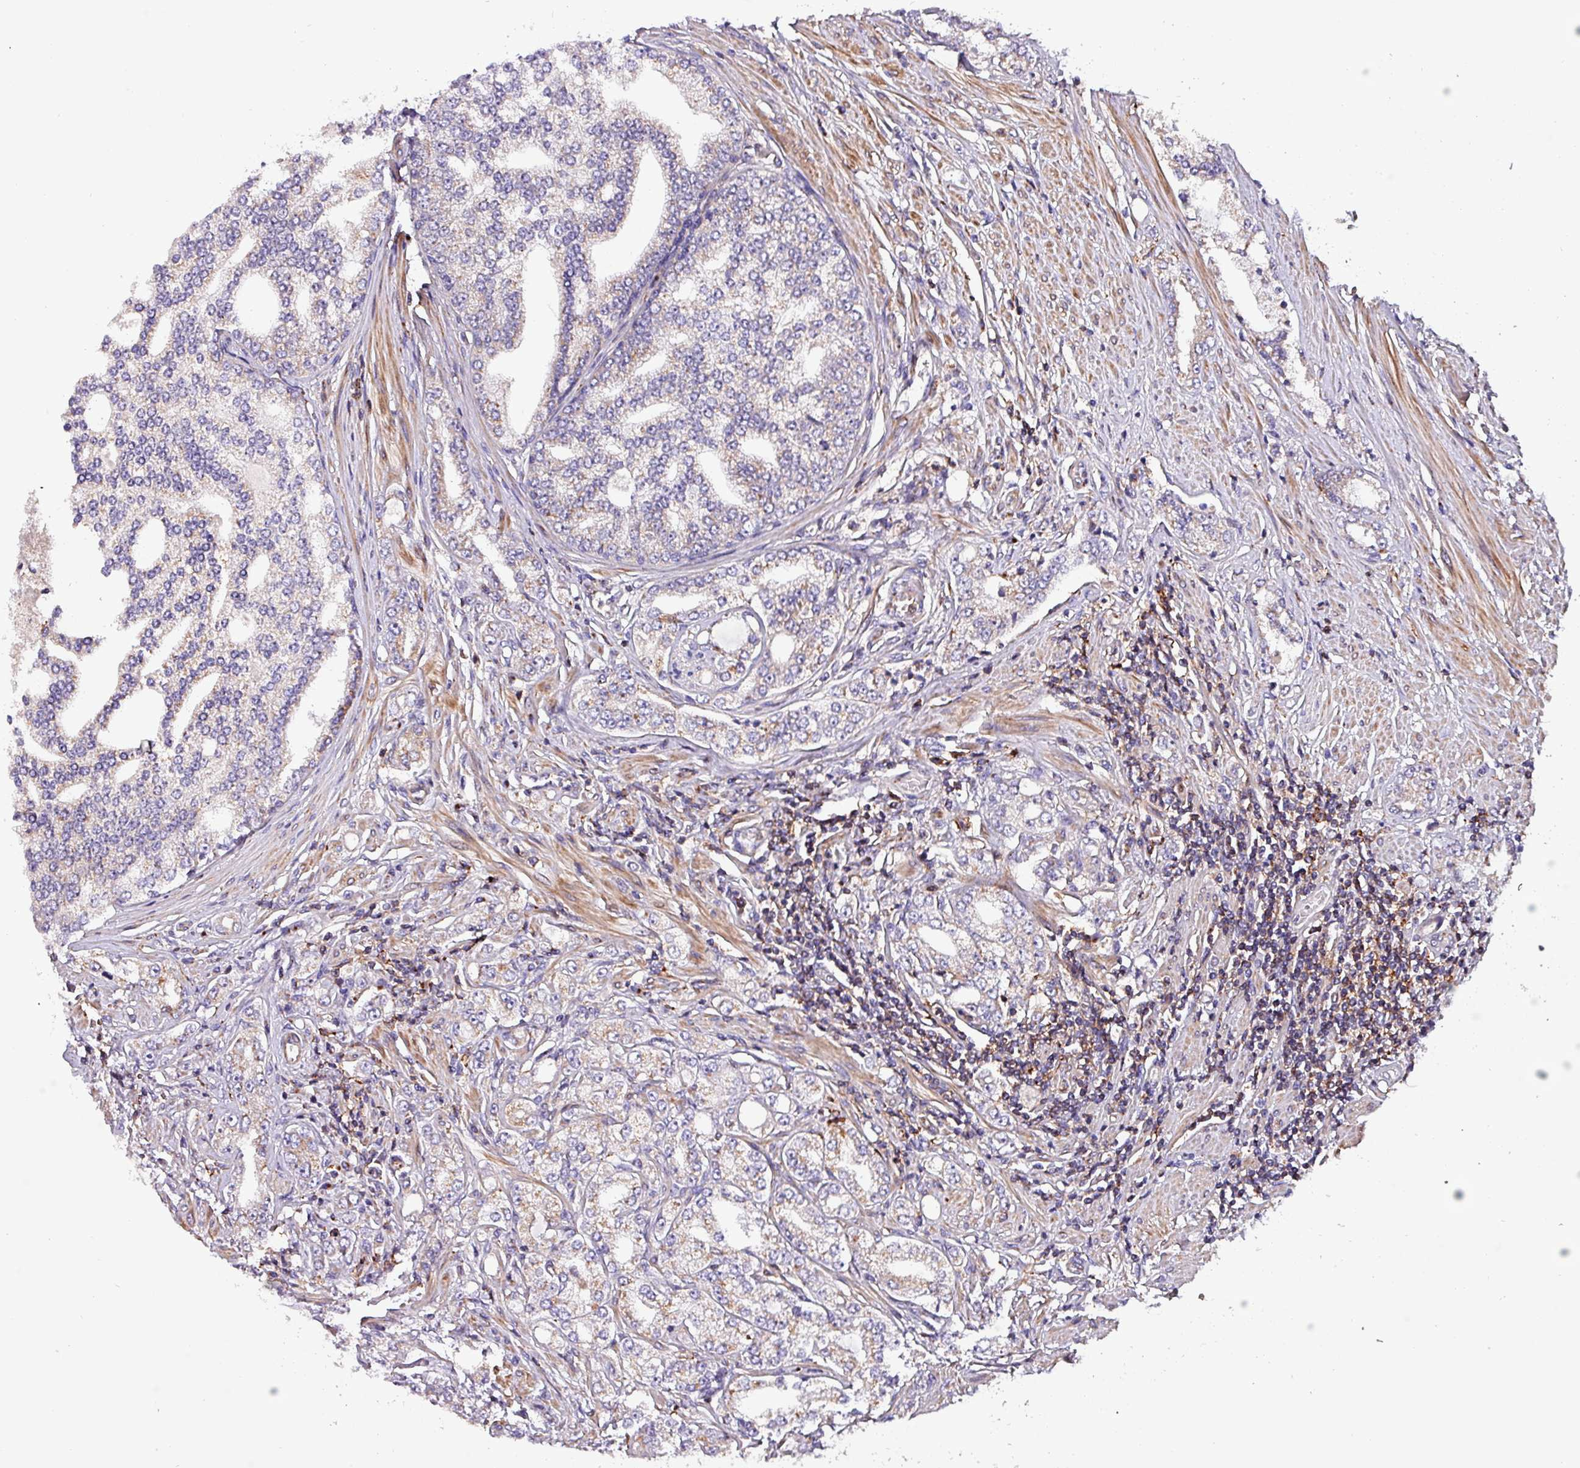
{"staining": {"intensity": "negative", "quantity": "none", "location": "none"}, "tissue": "prostate cancer", "cell_type": "Tumor cells", "image_type": "cancer", "snomed": [{"axis": "morphology", "description": "Adenocarcinoma, High grade"}, {"axis": "topography", "description": "Prostate"}], "caption": "Micrograph shows no protein expression in tumor cells of prostate cancer tissue.", "gene": "VAMP4", "patient": {"sex": "male", "age": 64}}